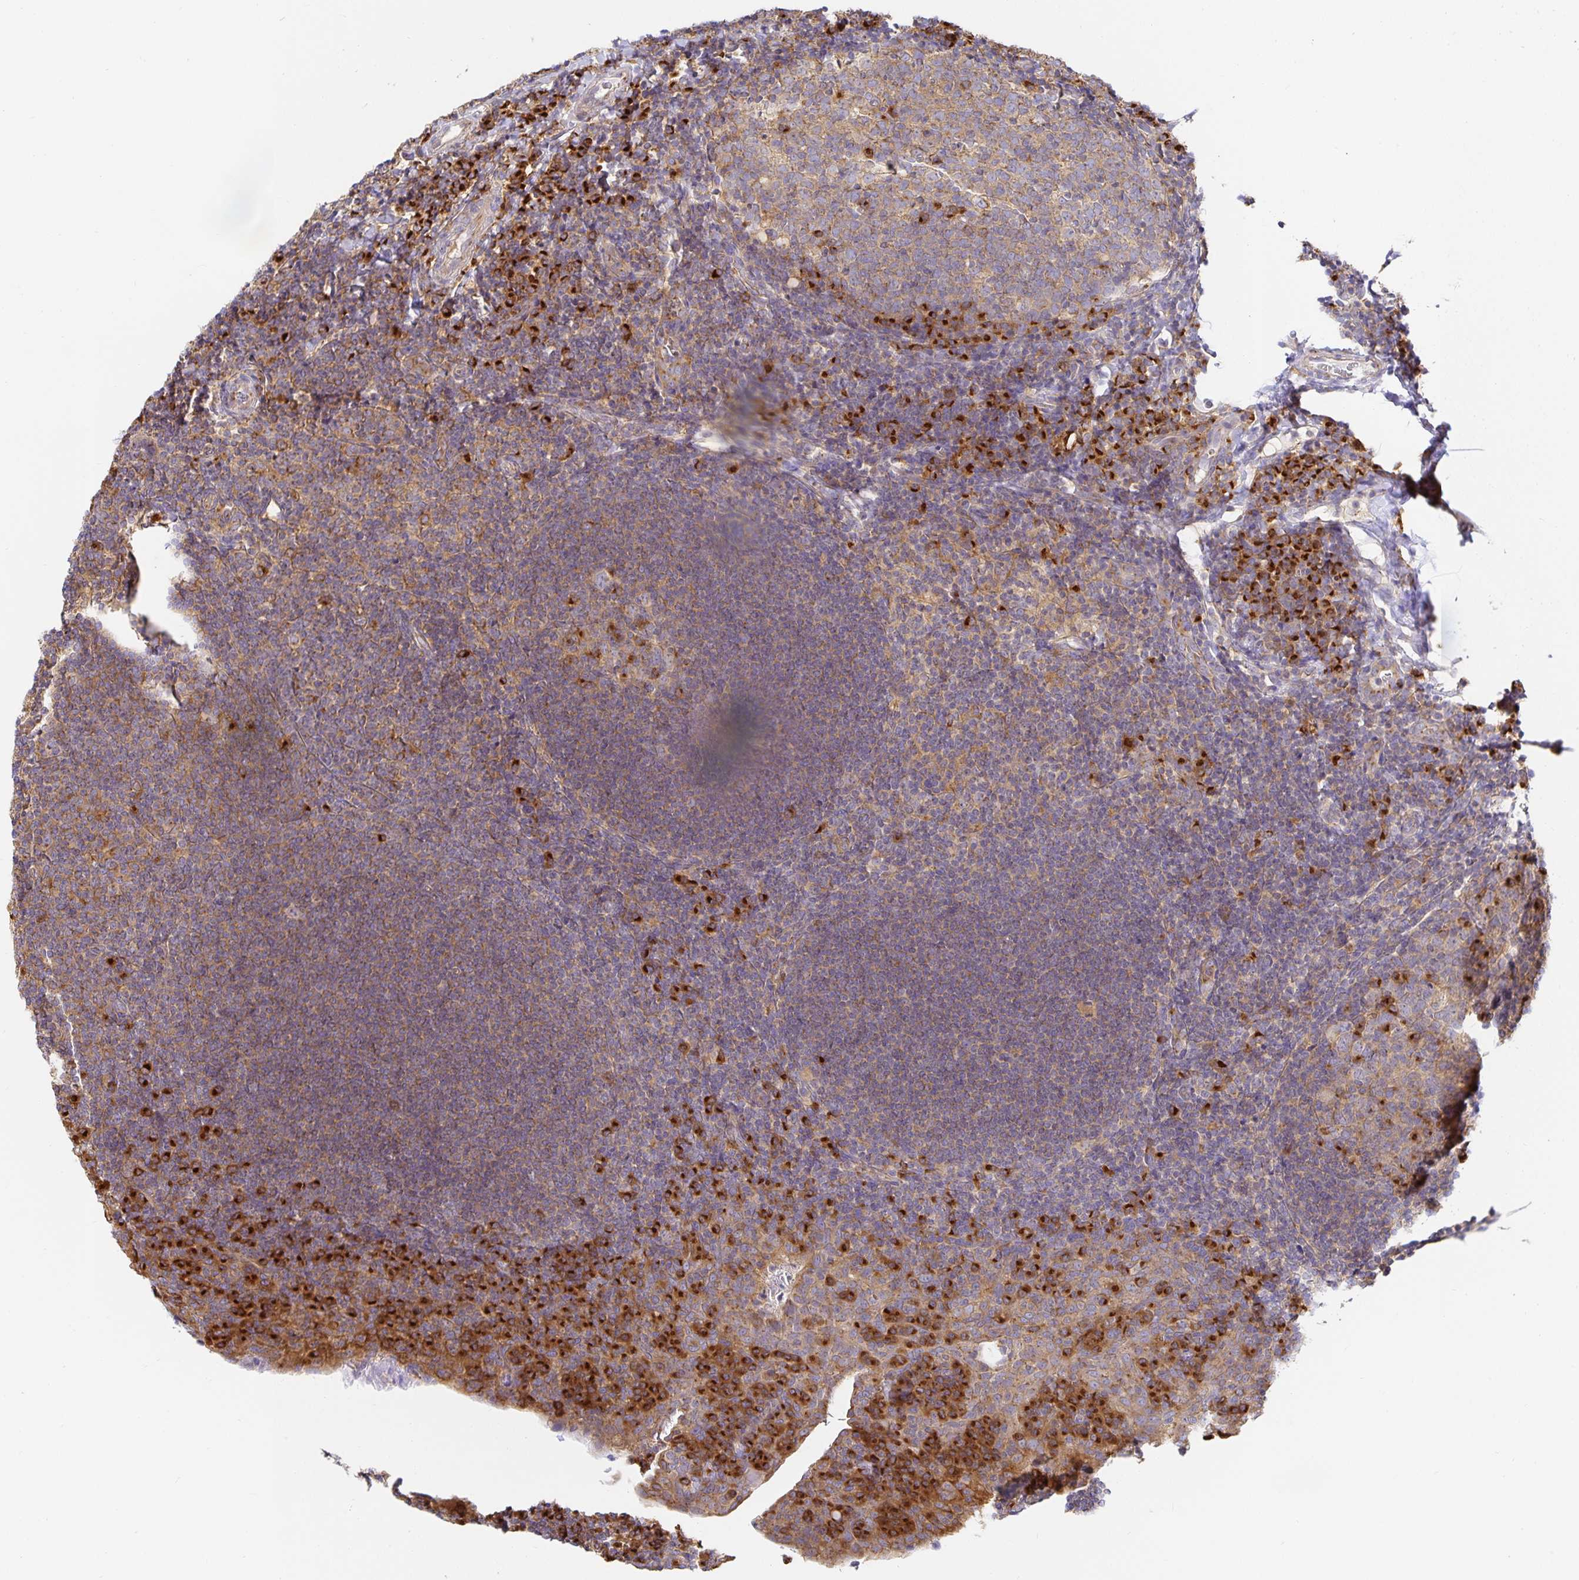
{"staining": {"intensity": "moderate", "quantity": ">75%", "location": "cytoplasmic/membranous"}, "tissue": "tonsil", "cell_type": "Germinal center cells", "image_type": "normal", "snomed": [{"axis": "morphology", "description": "Normal tissue, NOS"}, {"axis": "topography", "description": "Tonsil"}], "caption": "Normal tonsil displays moderate cytoplasmic/membranous staining in about >75% of germinal center cells.", "gene": "USO1", "patient": {"sex": "male", "age": 17}}